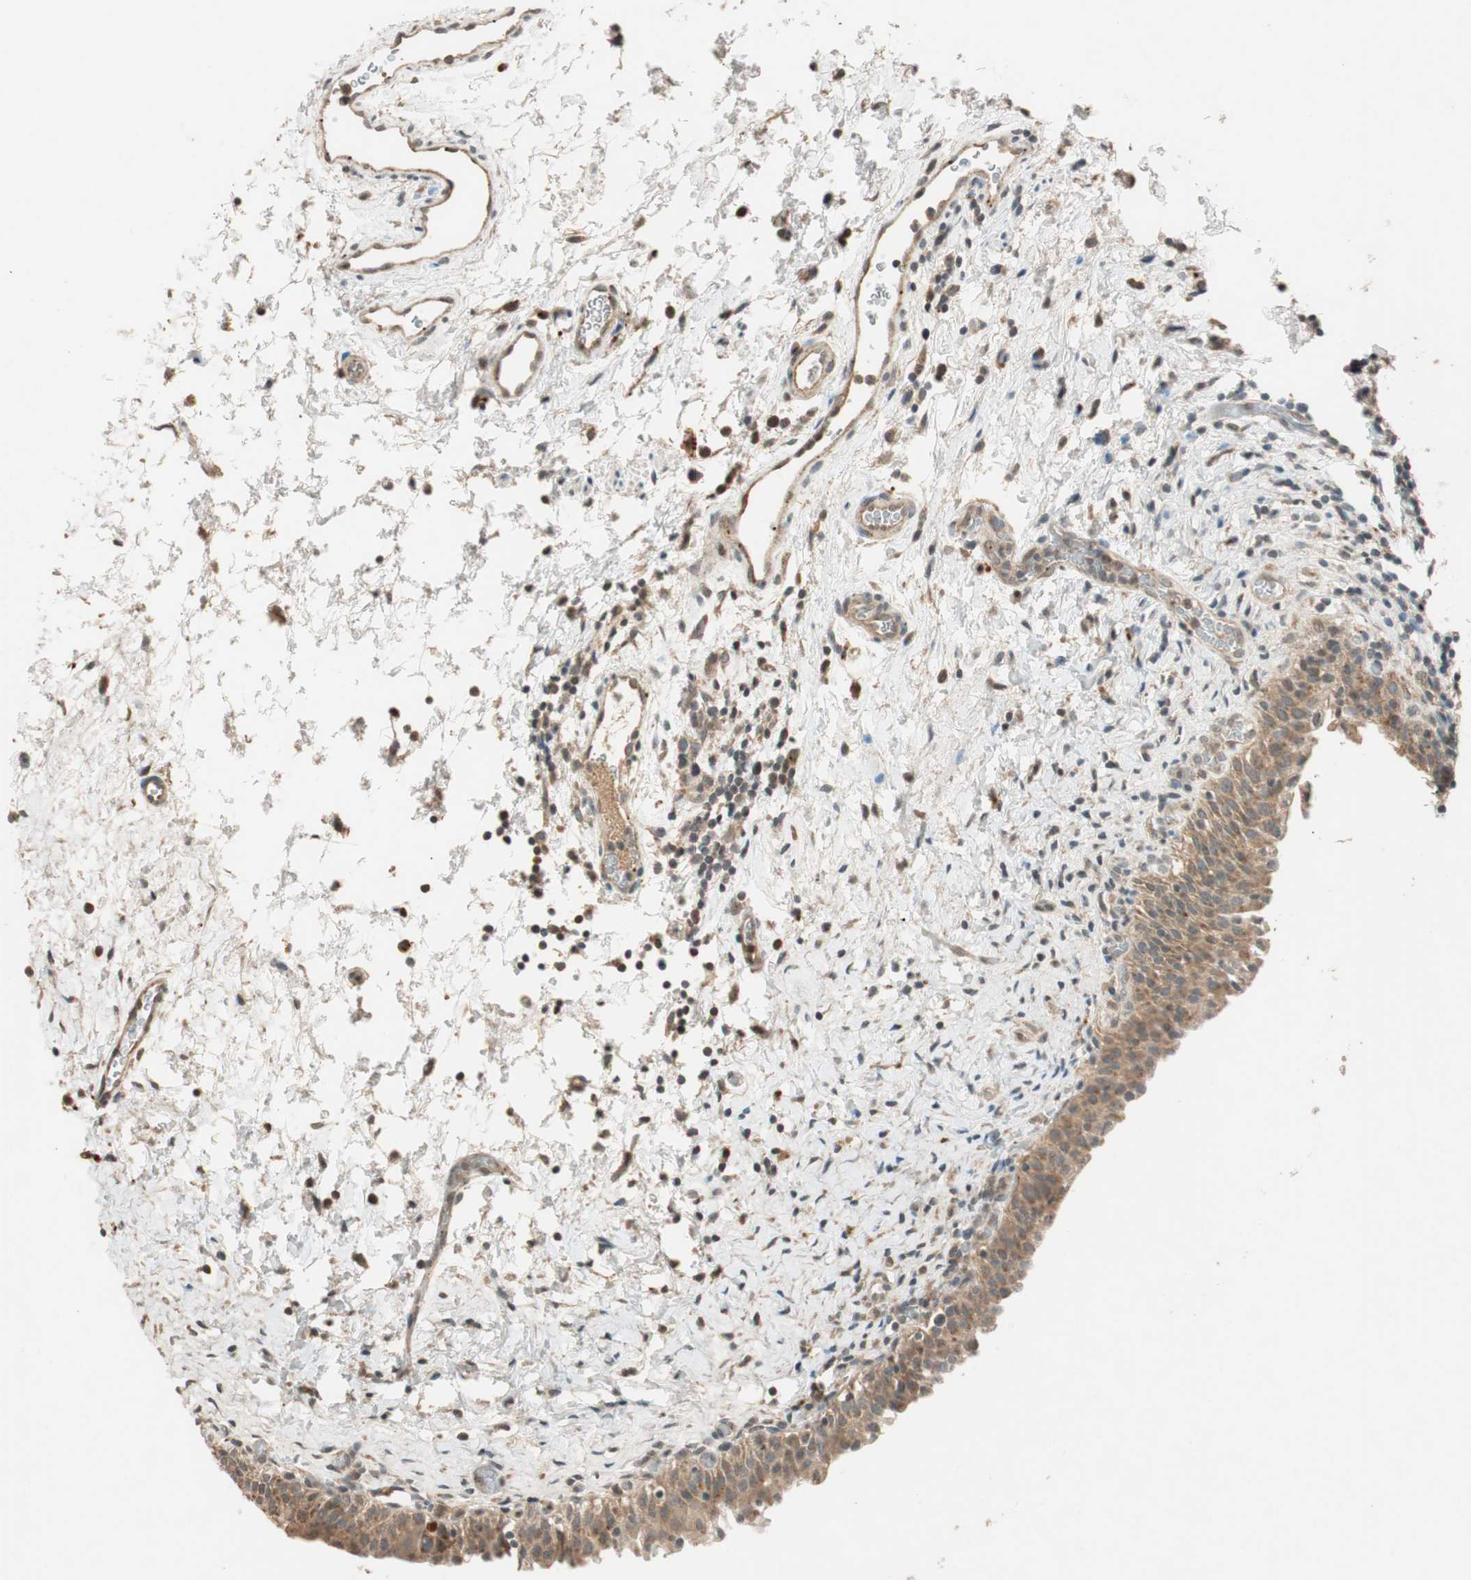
{"staining": {"intensity": "moderate", "quantity": ">75%", "location": "cytoplasmic/membranous"}, "tissue": "urinary bladder", "cell_type": "Urothelial cells", "image_type": "normal", "snomed": [{"axis": "morphology", "description": "Normal tissue, NOS"}, {"axis": "topography", "description": "Urinary bladder"}], "caption": "Protein expression analysis of benign urinary bladder exhibits moderate cytoplasmic/membranous expression in approximately >75% of urothelial cells.", "gene": "GLB1", "patient": {"sex": "male", "age": 51}}